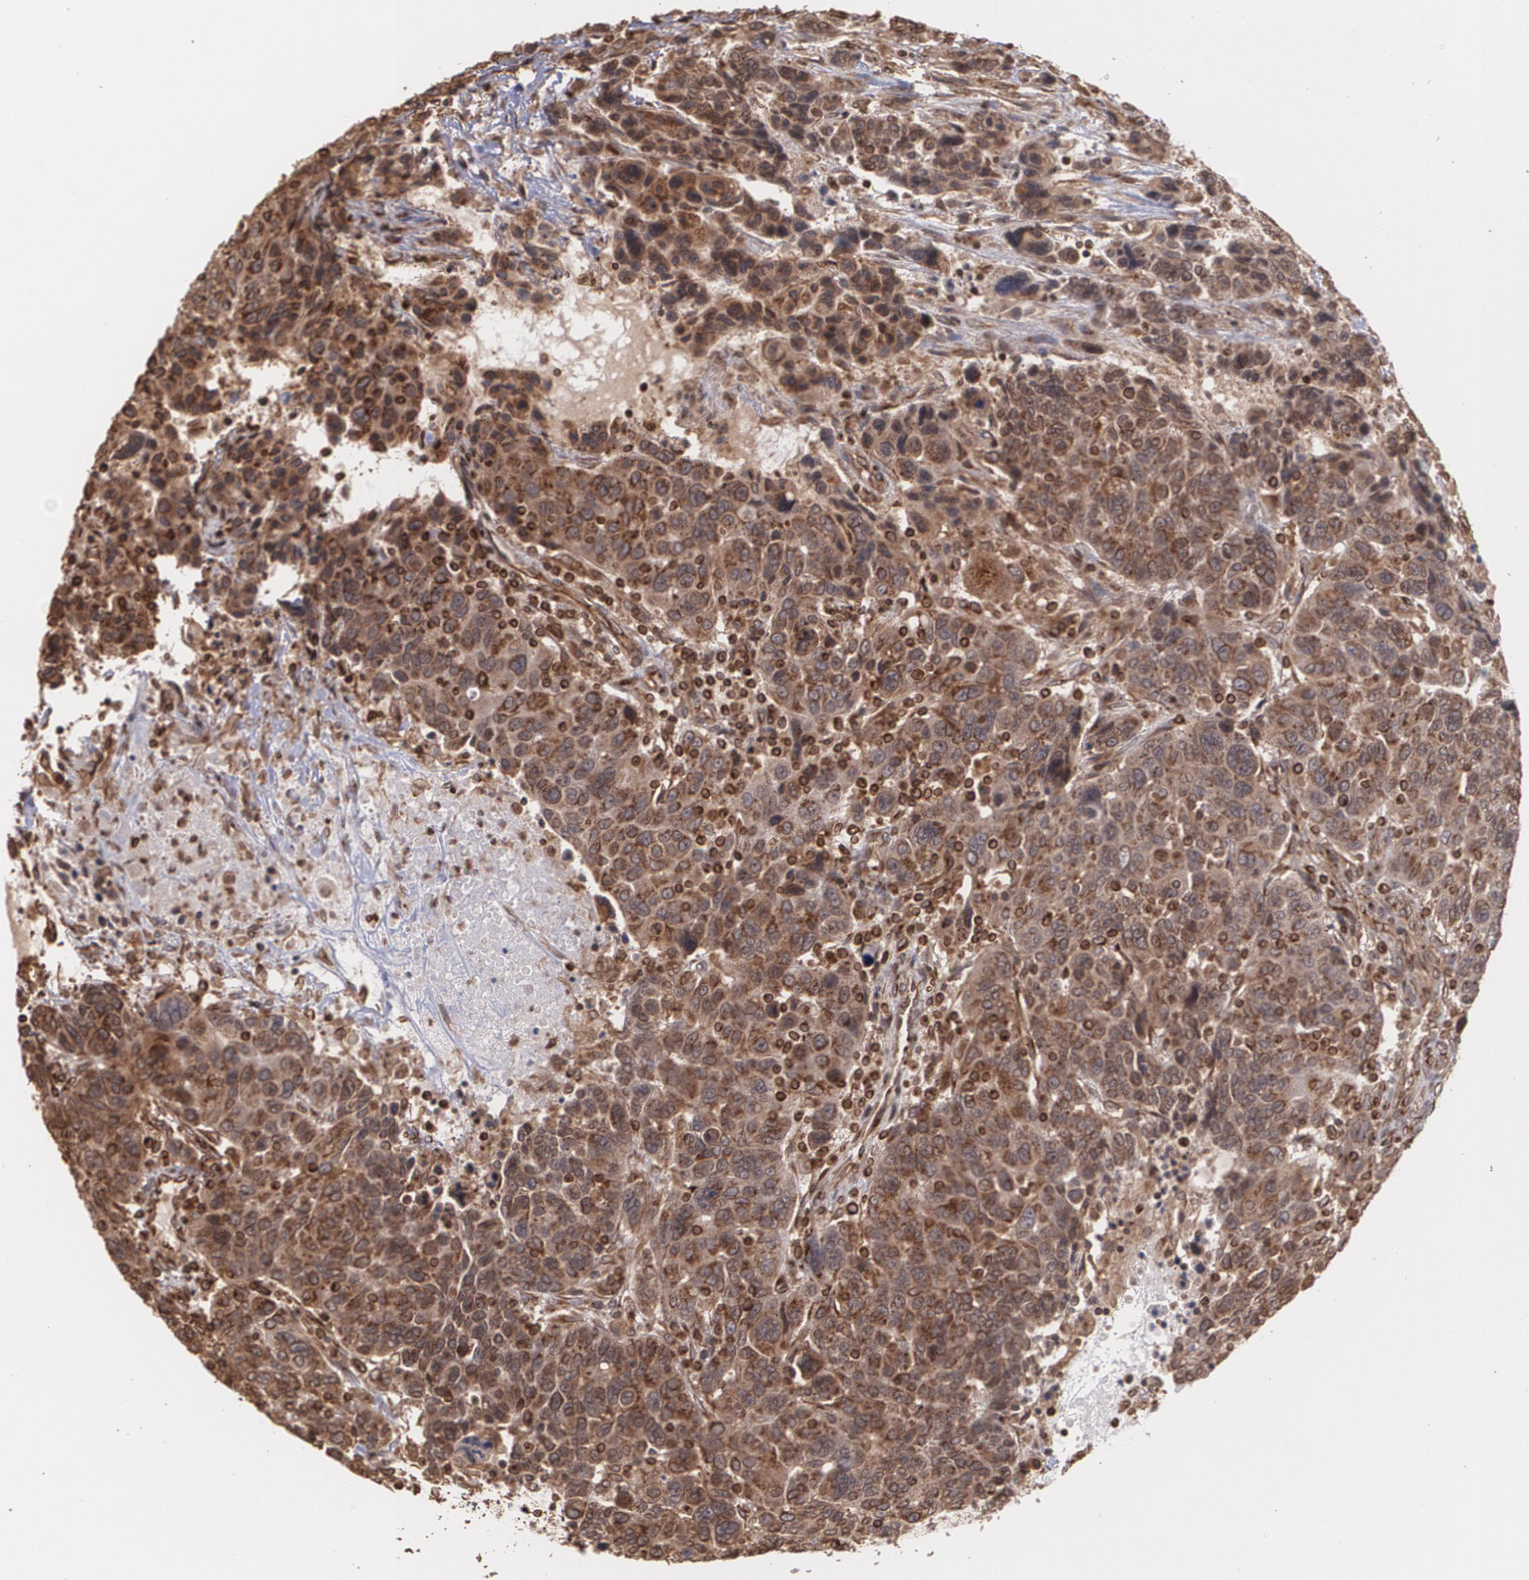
{"staining": {"intensity": "strong", "quantity": ">75%", "location": "cytoplasmic/membranous"}, "tissue": "breast cancer", "cell_type": "Tumor cells", "image_type": "cancer", "snomed": [{"axis": "morphology", "description": "Duct carcinoma"}, {"axis": "topography", "description": "Breast"}], "caption": "Approximately >75% of tumor cells in human breast cancer display strong cytoplasmic/membranous protein positivity as visualized by brown immunohistochemical staining.", "gene": "TRIP11", "patient": {"sex": "female", "age": 37}}